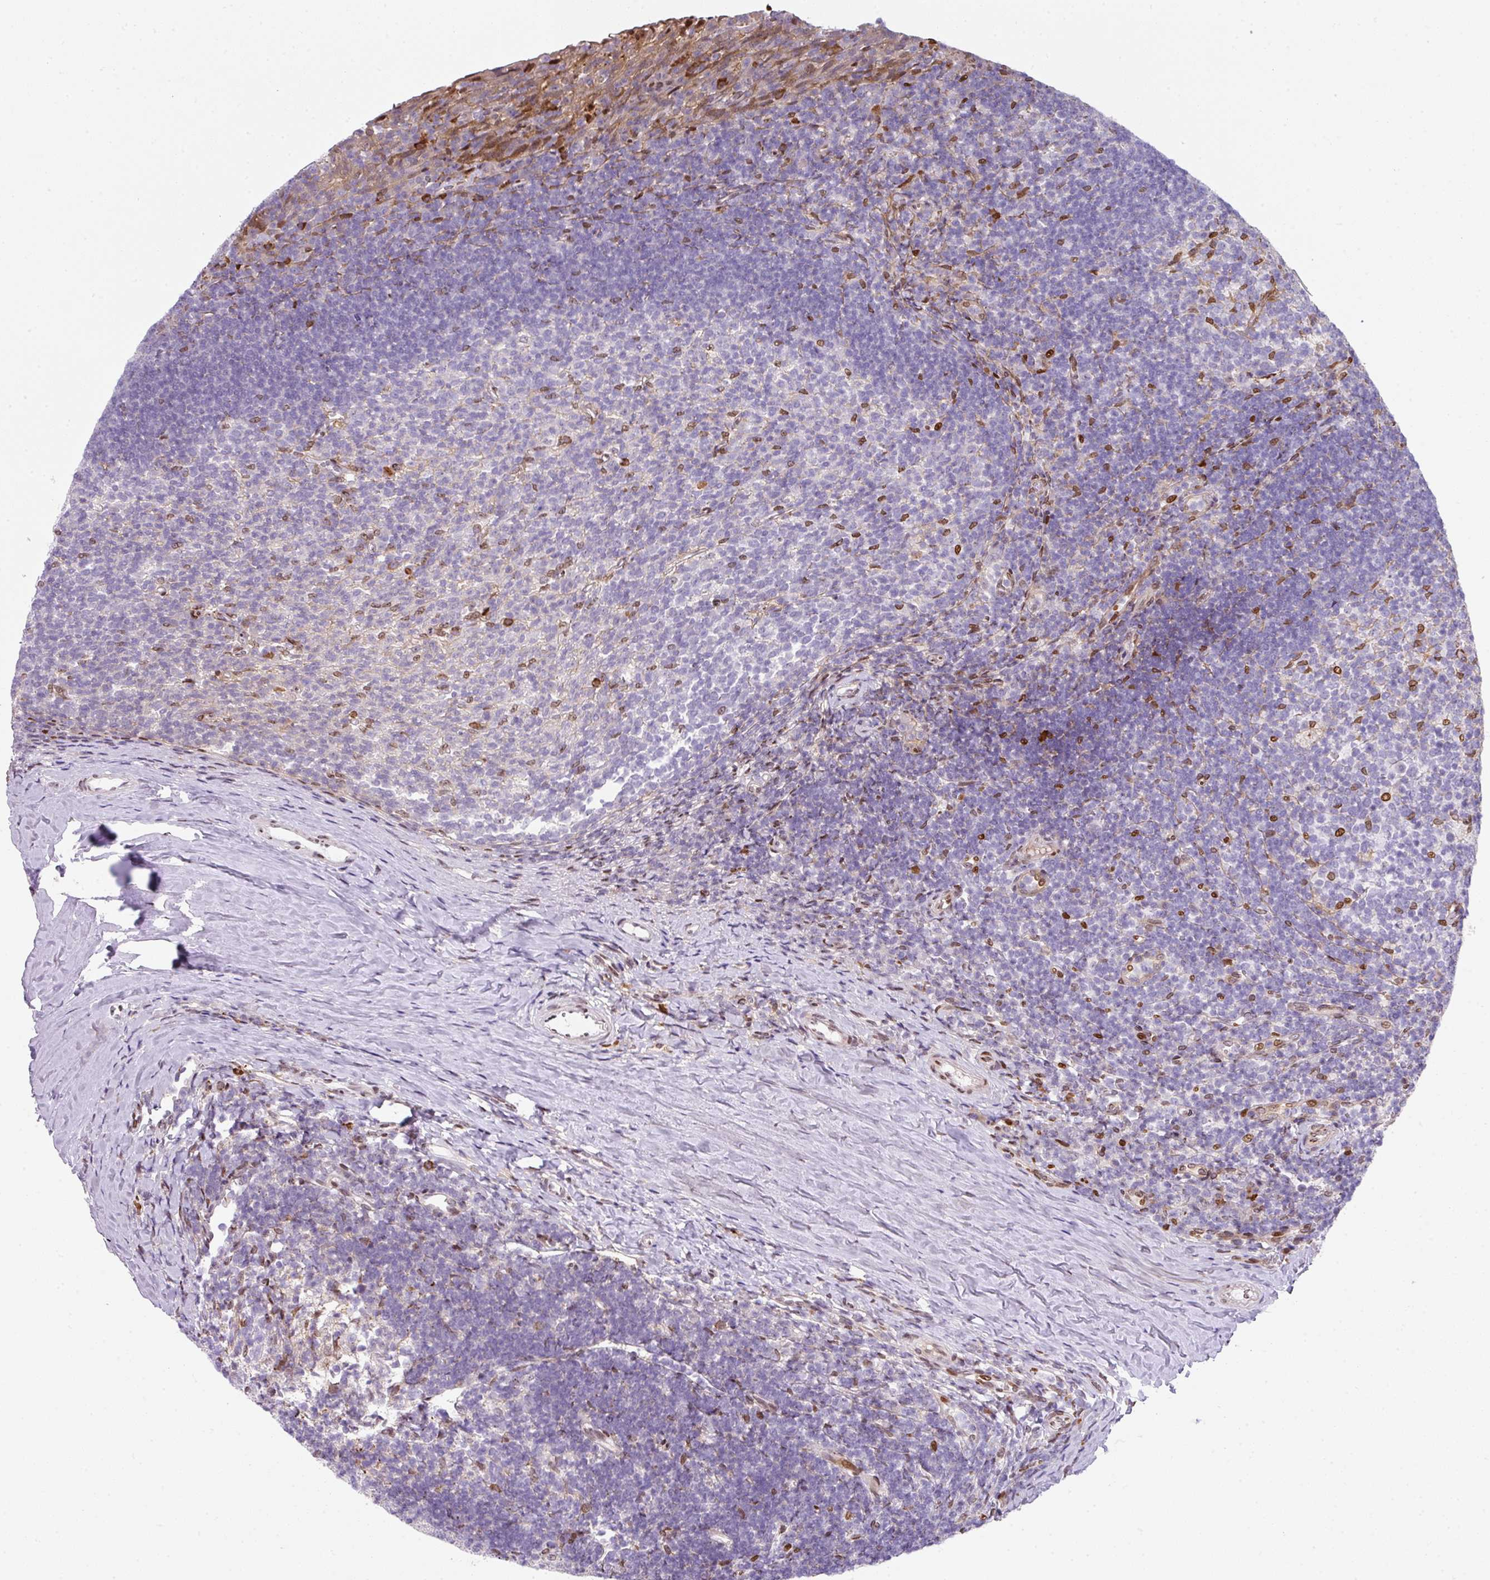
{"staining": {"intensity": "moderate", "quantity": "<25%", "location": "nuclear"}, "tissue": "tonsil", "cell_type": "Germinal center cells", "image_type": "normal", "snomed": [{"axis": "morphology", "description": "Normal tissue, NOS"}, {"axis": "topography", "description": "Tonsil"}], "caption": "Benign tonsil reveals moderate nuclear staining in about <25% of germinal center cells, visualized by immunohistochemistry.", "gene": "PLK1", "patient": {"sex": "female", "age": 10}}